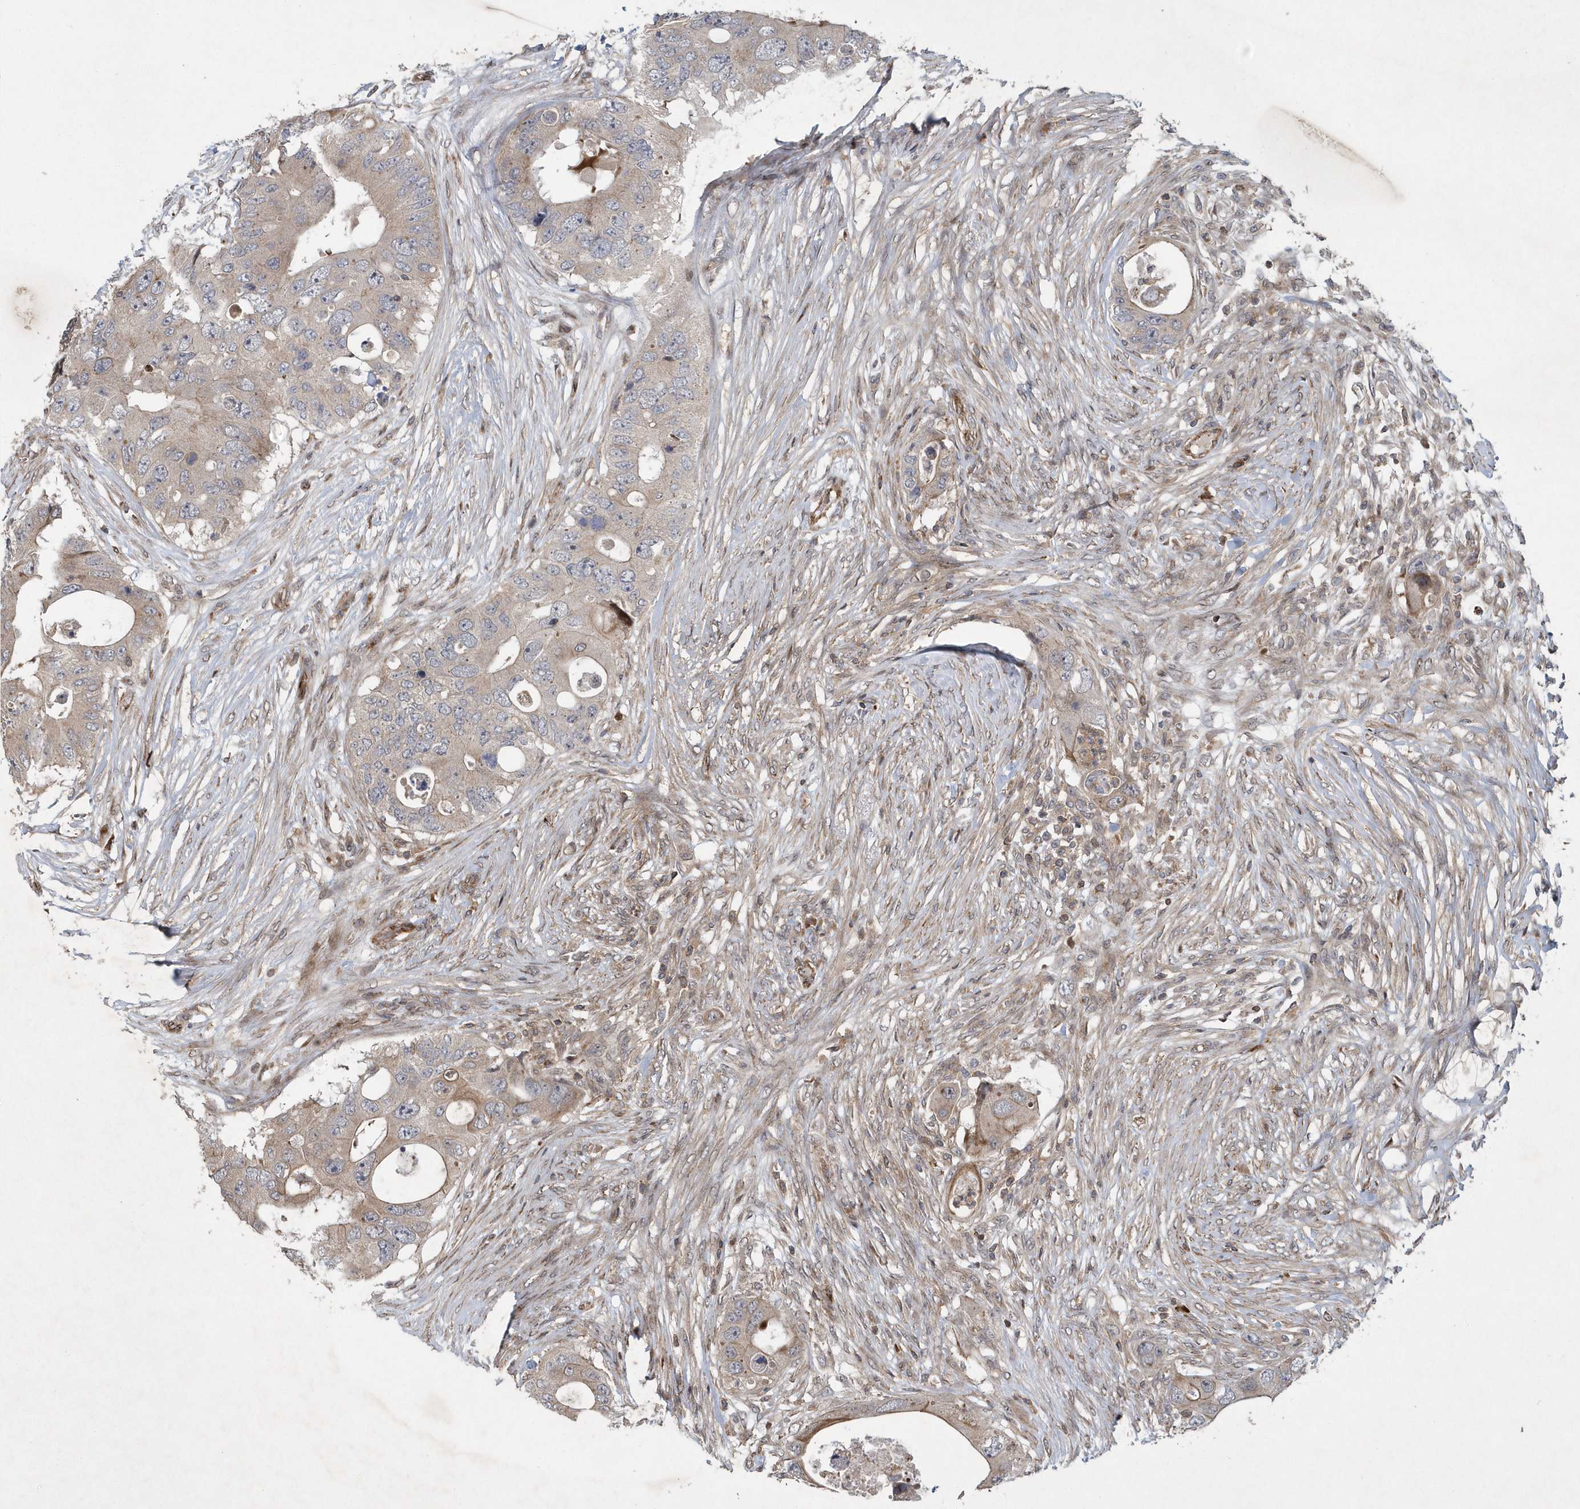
{"staining": {"intensity": "weak", "quantity": "25%-75%", "location": "cytoplasmic/membranous"}, "tissue": "colorectal cancer", "cell_type": "Tumor cells", "image_type": "cancer", "snomed": [{"axis": "morphology", "description": "Adenocarcinoma, NOS"}, {"axis": "topography", "description": "Colon"}], "caption": "Weak cytoplasmic/membranous protein positivity is seen in about 25%-75% of tumor cells in colorectal cancer.", "gene": "N4BP2", "patient": {"sex": "male", "age": 71}}